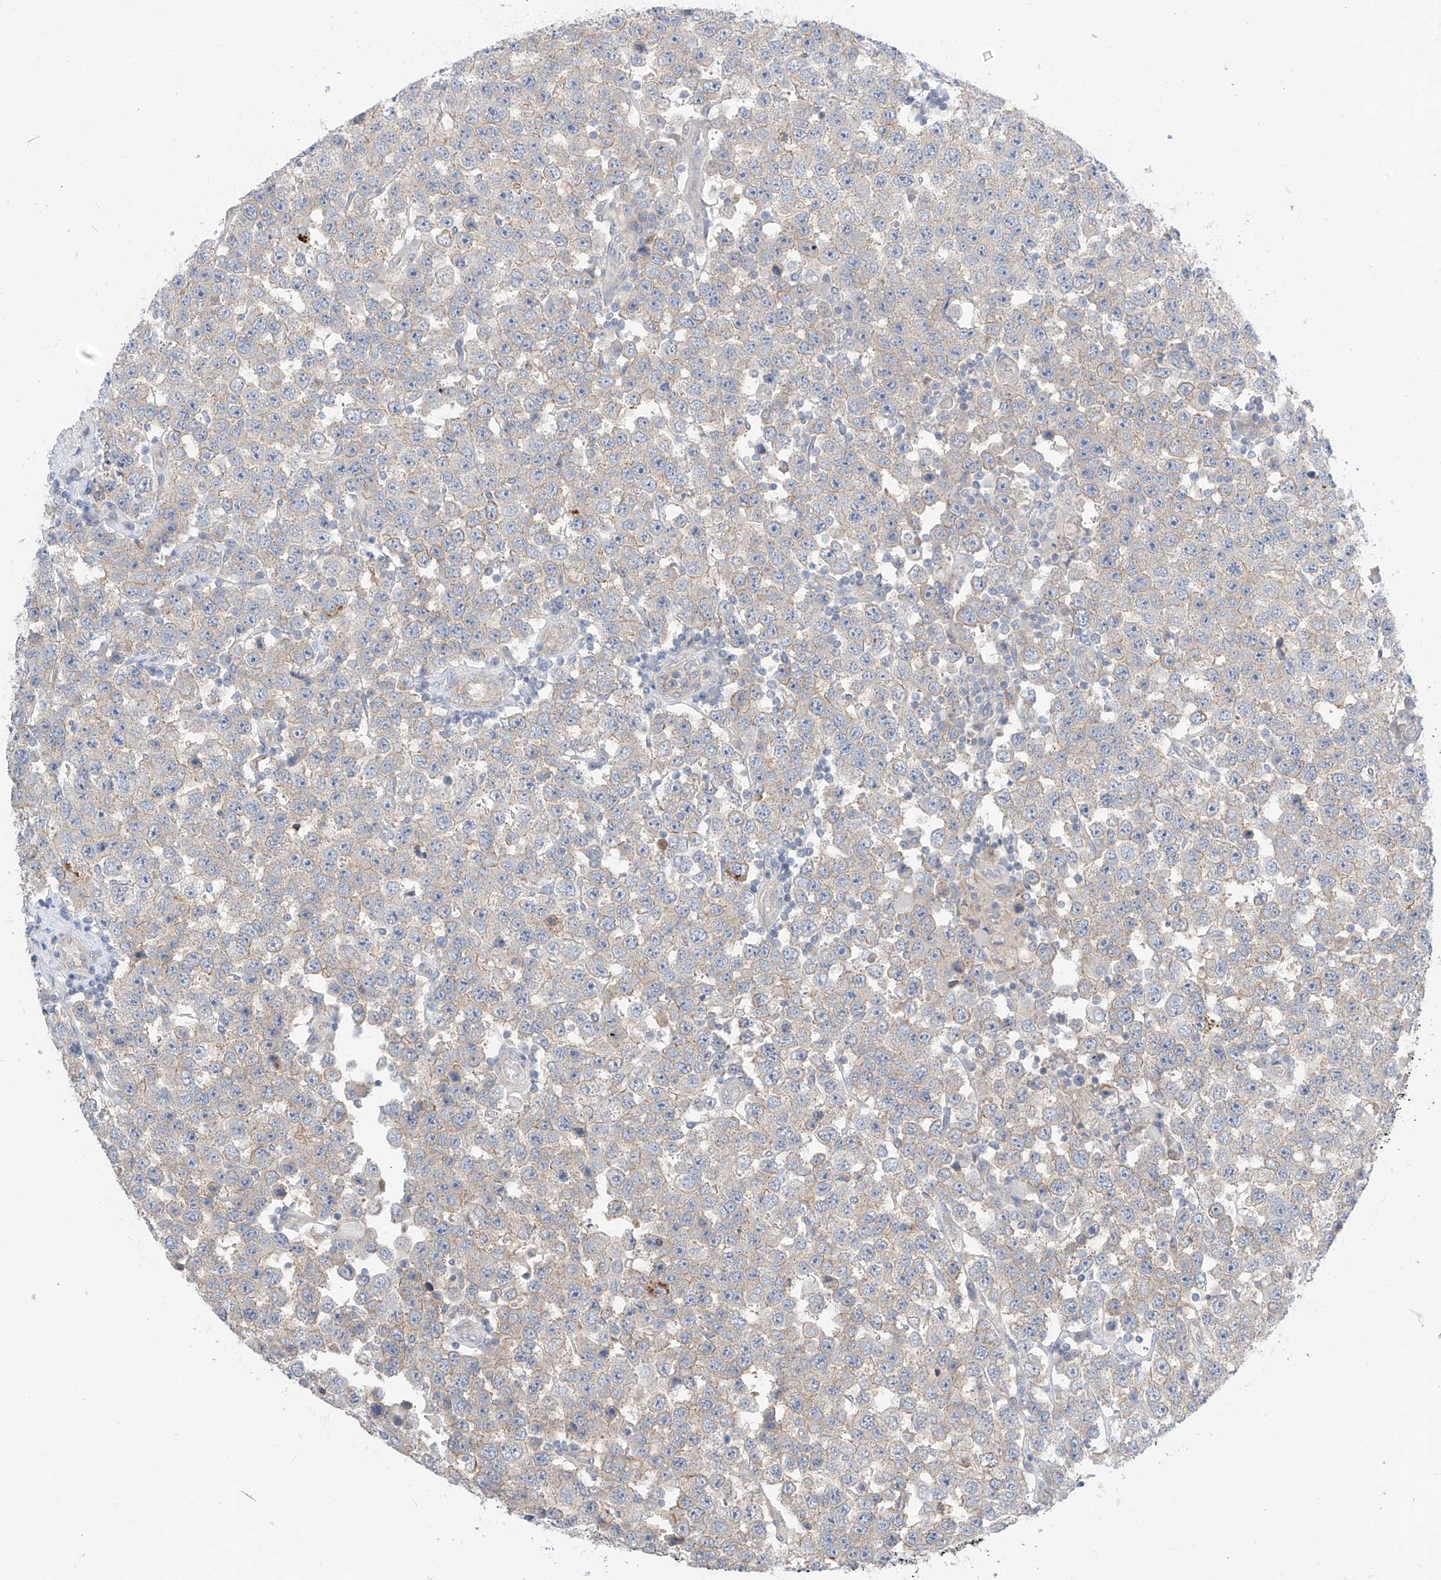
{"staining": {"intensity": "negative", "quantity": "none", "location": "none"}, "tissue": "testis cancer", "cell_type": "Tumor cells", "image_type": "cancer", "snomed": [{"axis": "morphology", "description": "Seminoma, NOS"}, {"axis": "topography", "description": "Testis"}], "caption": "Immunohistochemistry (IHC) histopathology image of neoplastic tissue: human testis seminoma stained with DAB reveals no significant protein expression in tumor cells.", "gene": "ABLIM2", "patient": {"sex": "male", "age": 28}}